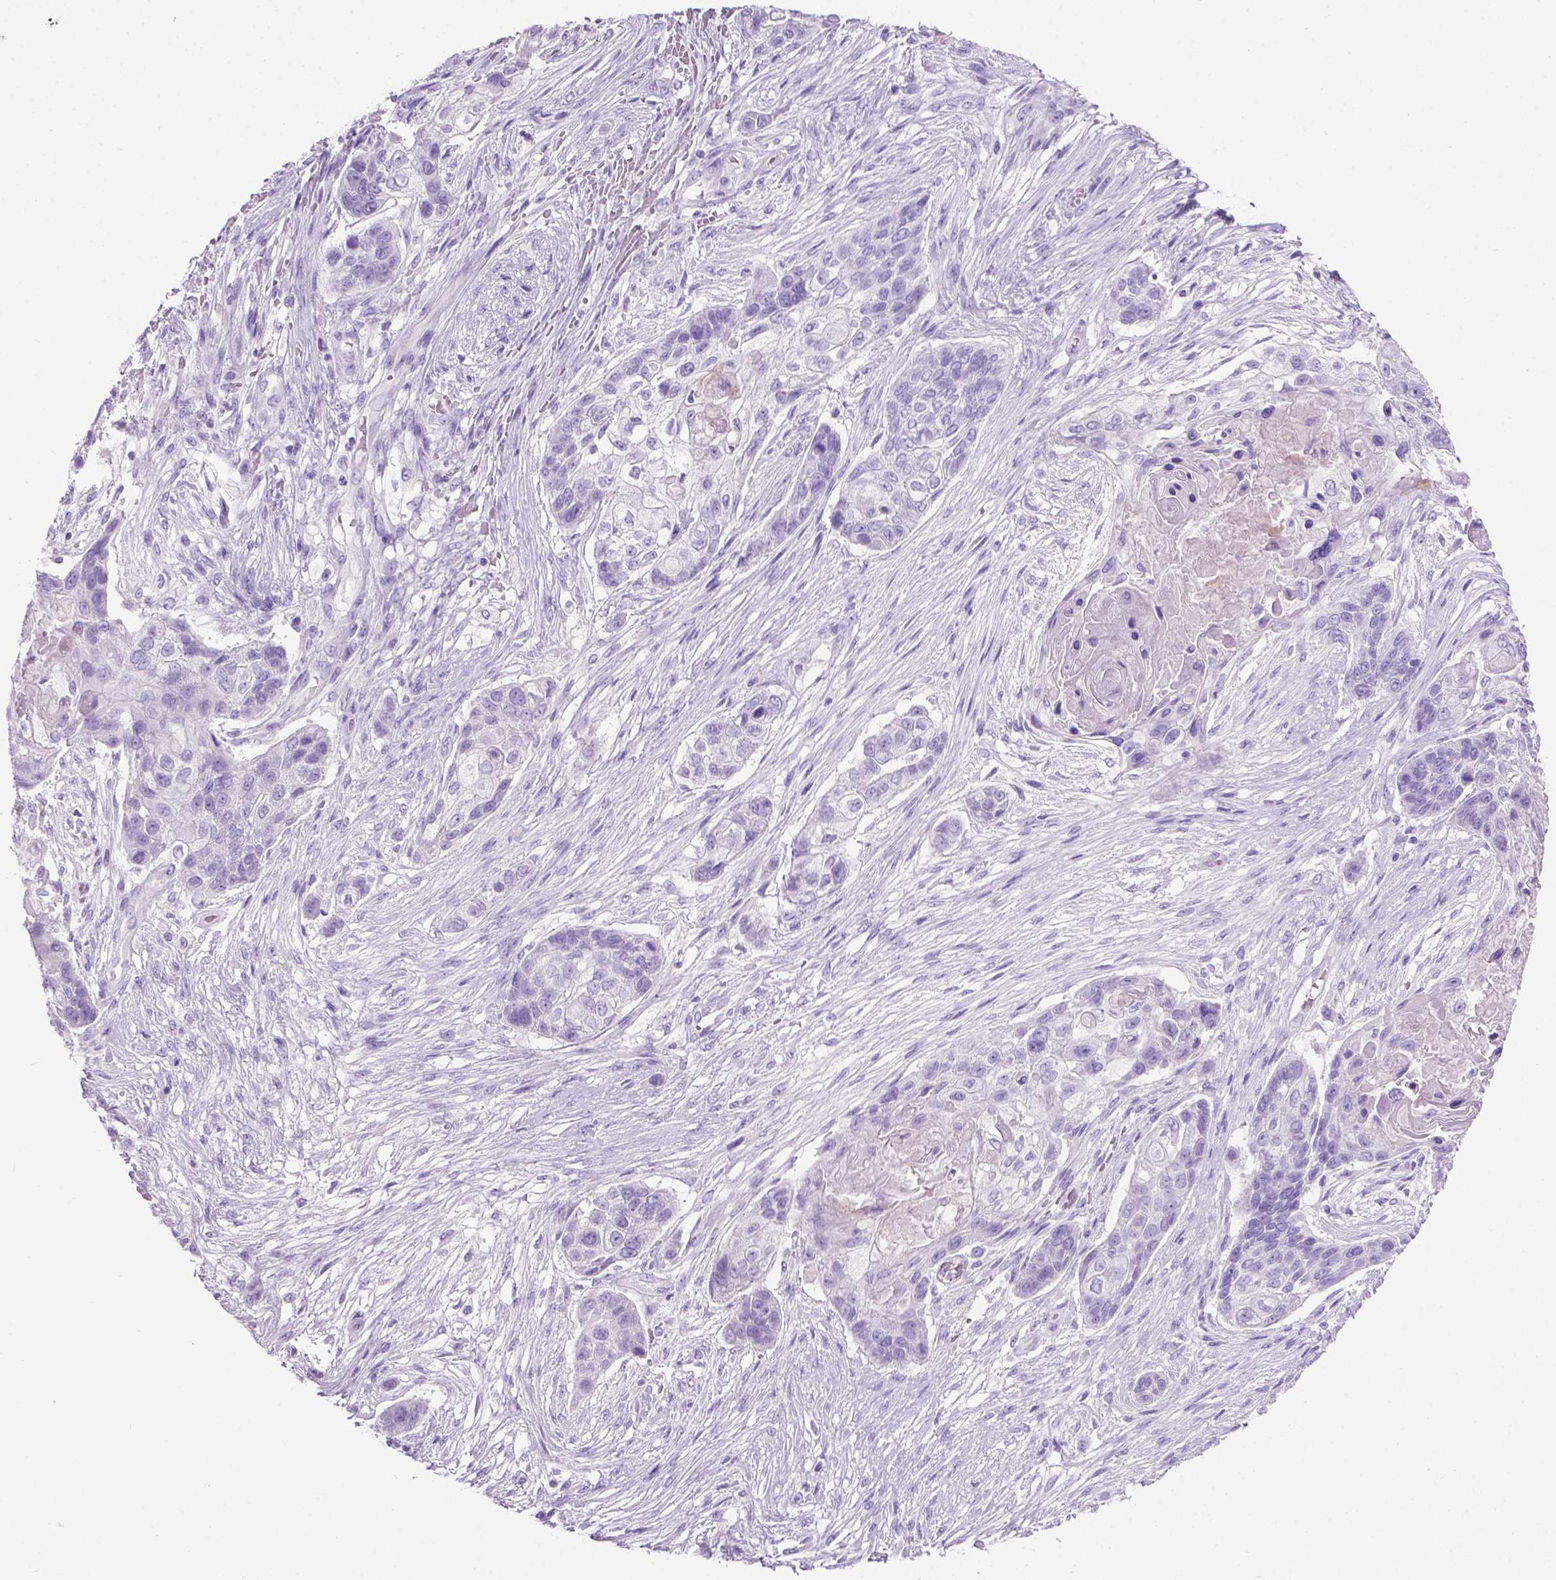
{"staining": {"intensity": "negative", "quantity": "none", "location": "none"}, "tissue": "lung cancer", "cell_type": "Tumor cells", "image_type": "cancer", "snomed": [{"axis": "morphology", "description": "Squamous cell carcinoma, NOS"}, {"axis": "topography", "description": "Lung"}], "caption": "IHC of squamous cell carcinoma (lung) displays no staining in tumor cells.", "gene": "LELP1", "patient": {"sex": "male", "age": 69}}